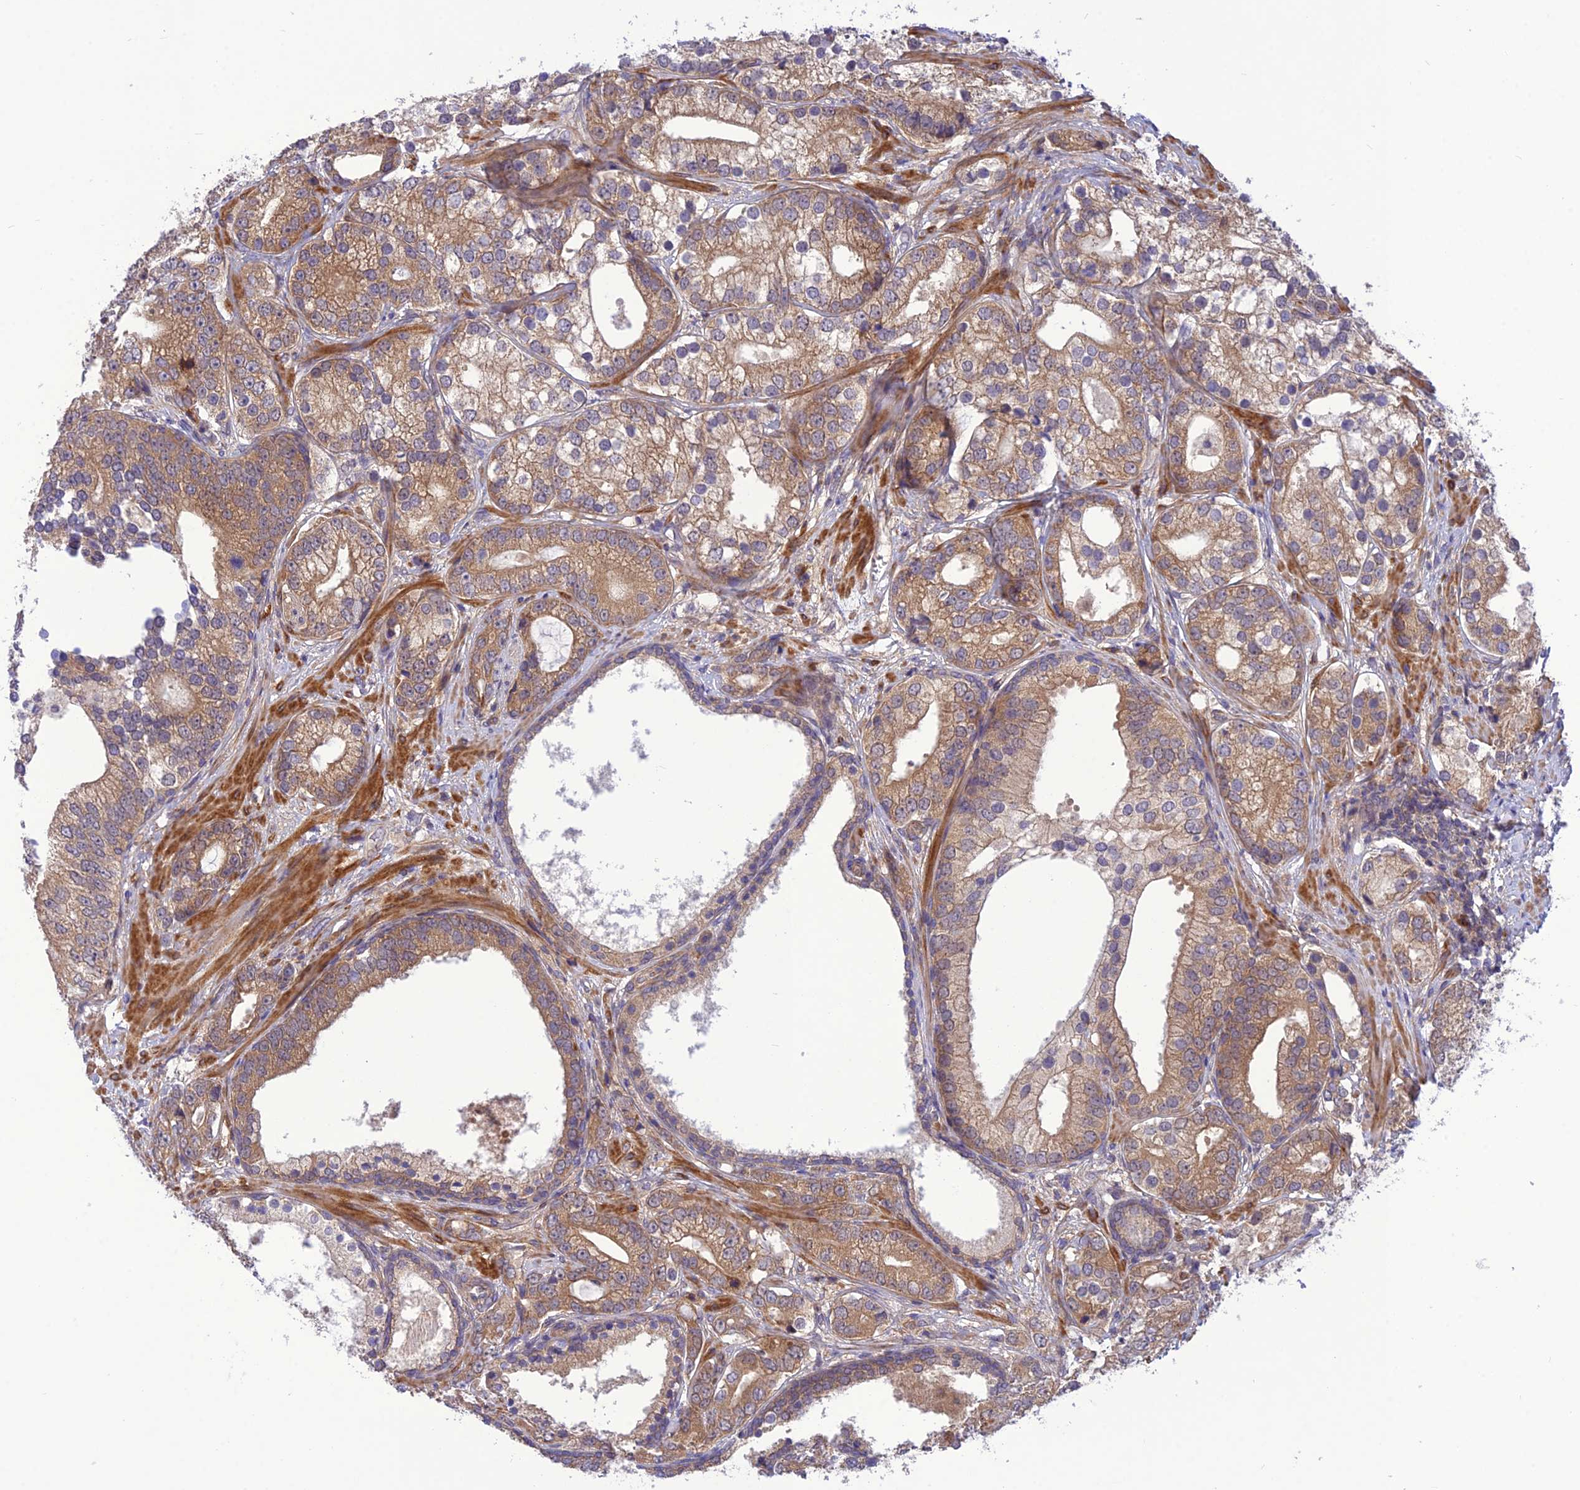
{"staining": {"intensity": "moderate", "quantity": ">75%", "location": "cytoplasmic/membranous"}, "tissue": "prostate cancer", "cell_type": "Tumor cells", "image_type": "cancer", "snomed": [{"axis": "morphology", "description": "Adenocarcinoma, High grade"}, {"axis": "topography", "description": "Prostate"}], "caption": "Prostate cancer tissue reveals moderate cytoplasmic/membranous staining in approximately >75% of tumor cells", "gene": "UROS", "patient": {"sex": "male", "age": 75}}